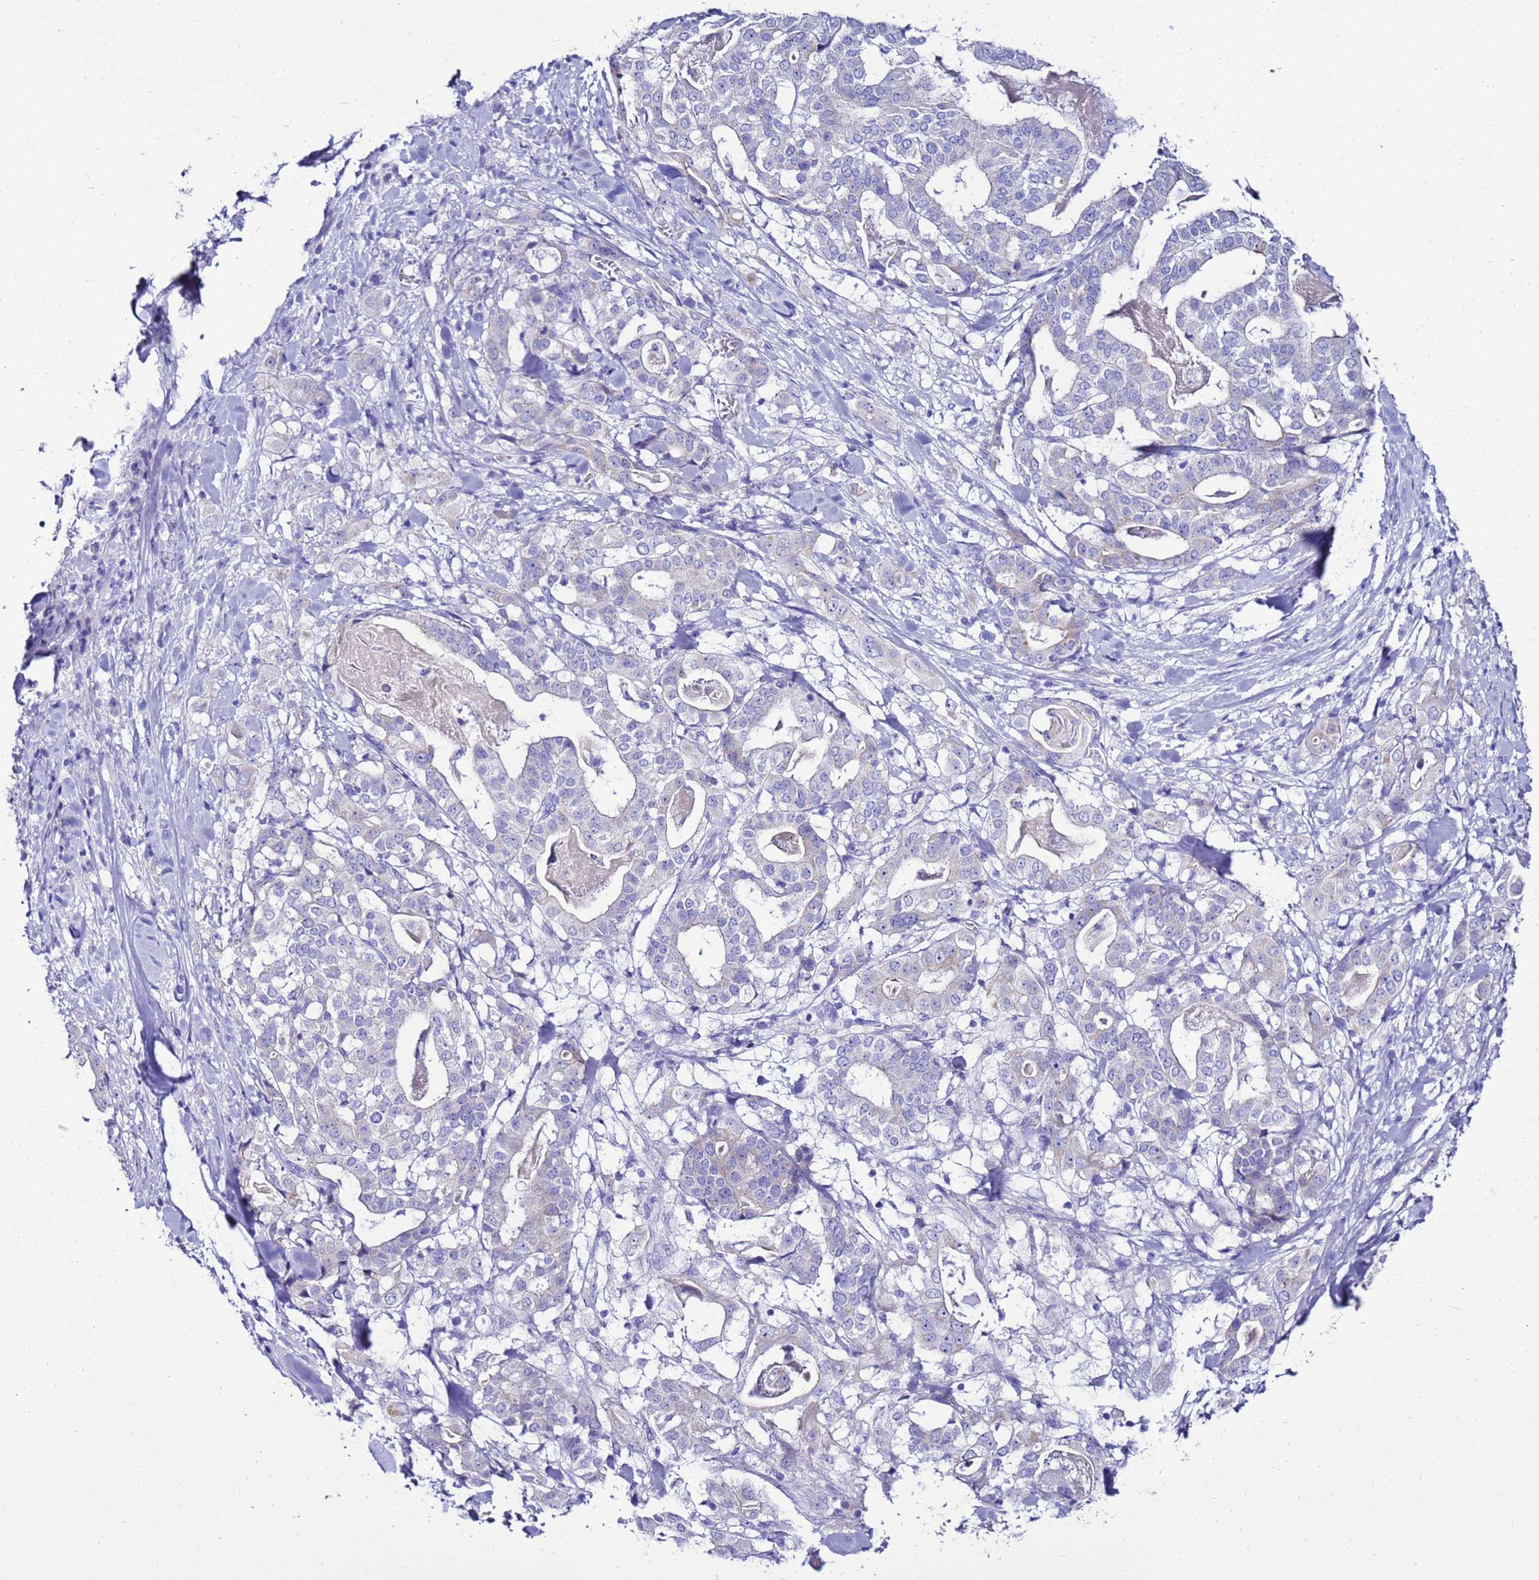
{"staining": {"intensity": "negative", "quantity": "none", "location": "none"}, "tissue": "stomach cancer", "cell_type": "Tumor cells", "image_type": "cancer", "snomed": [{"axis": "morphology", "description": "Adenocarcinoma, NOS"}, {"axis": "topography", "description": "Stomach"}], "caption": "Stomach cancer (adenocarcinoma) was stained to show a protein in brown. There is no significant expression in tumor cells.", "gene": "BEST2", "patient": {"sex": "male", "age": 48}}